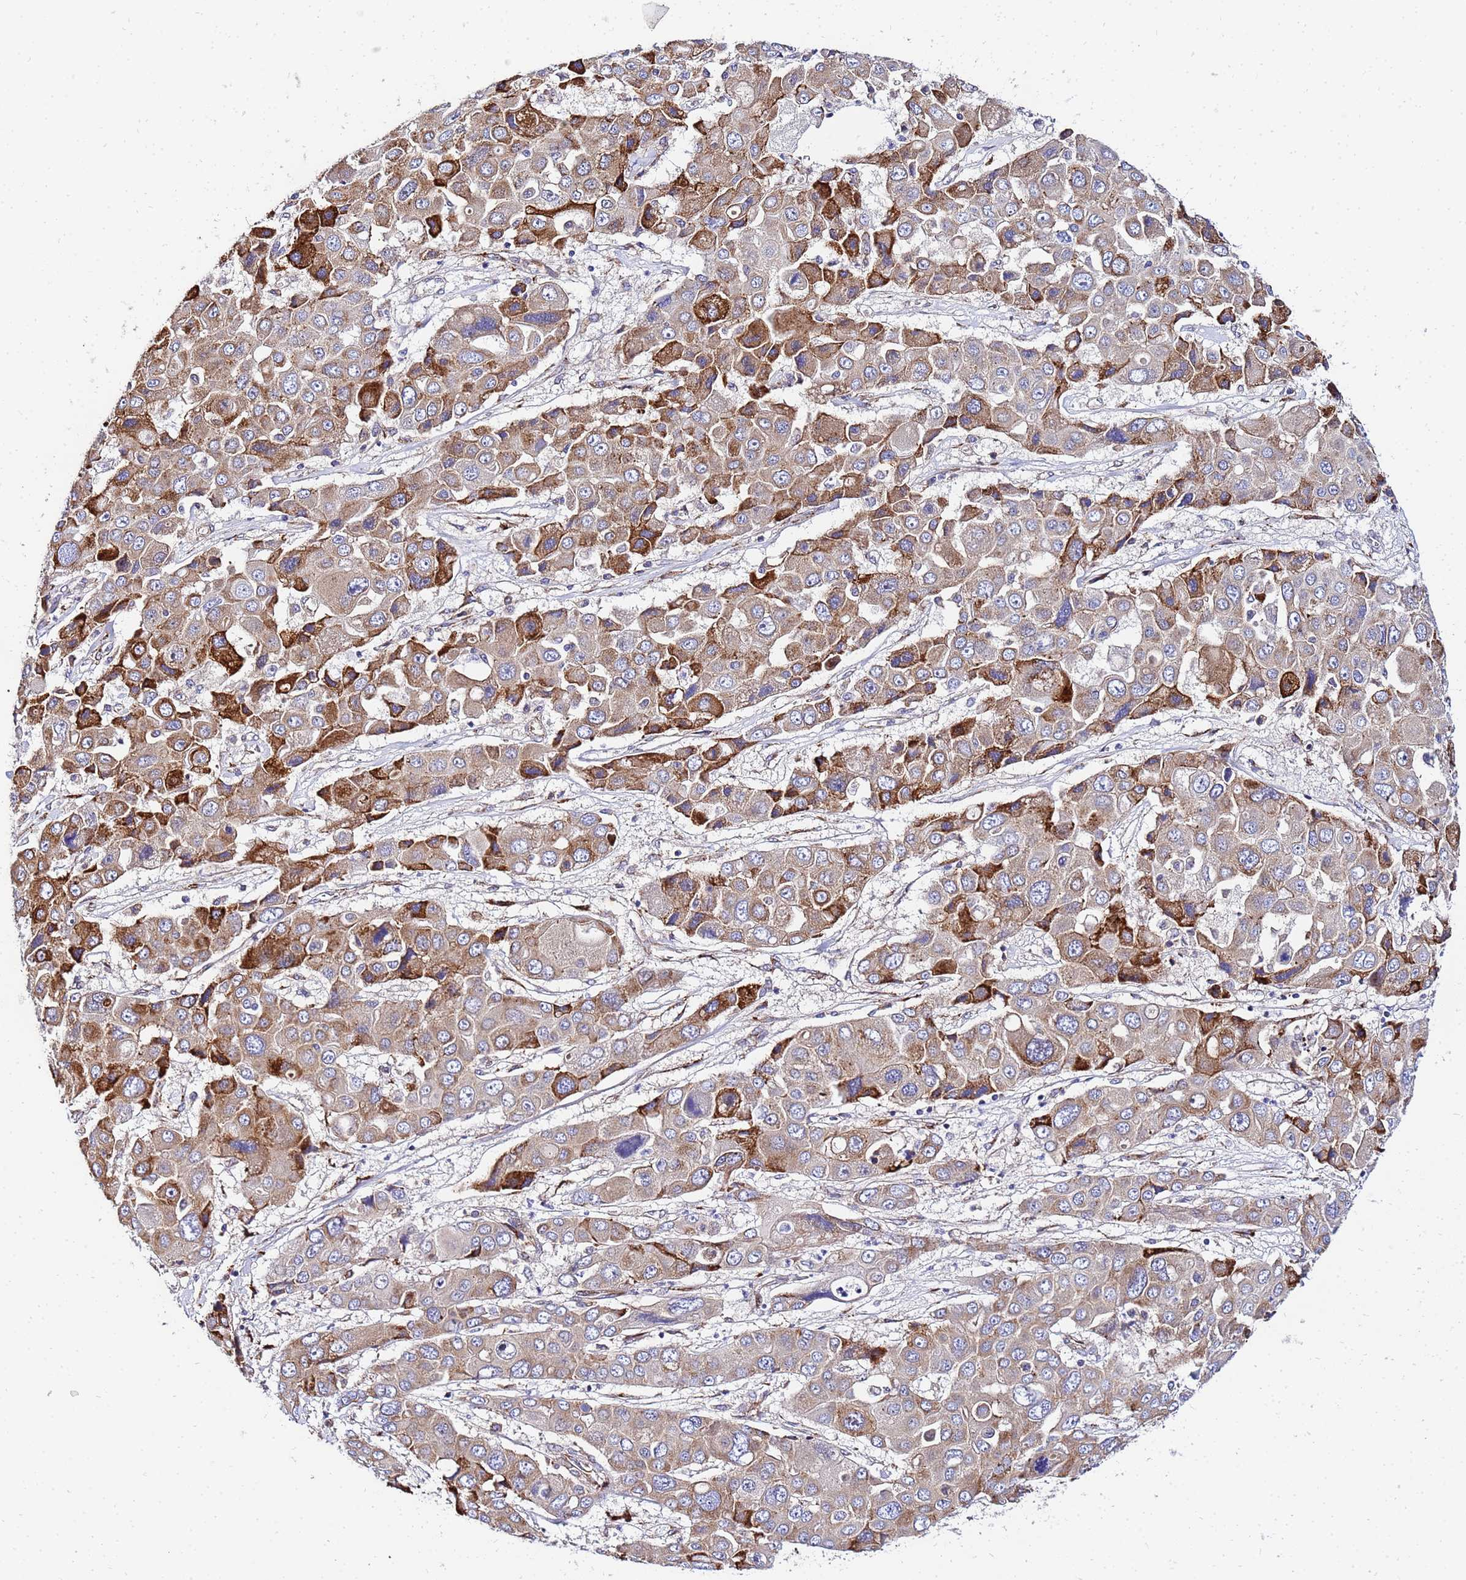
{"staining": {"intensity": "moderate", "quantity": "25%-75%", "location": "cytoplasmic/membranous"}, "tissue": "liver cancer", "cell_type": "Tumor cells", "image_type": "cancer", "snomed": [{"axis": "morphology", "description": "Cholangiocarcinoma"}, {"axis": "topography", "description": "Liver"}], "caption": "The immunohistochemical stain labels moderate cytoplasmic/membranous positivity in tumor cells of cholangiocarcinoma (liver) tissue.", "gene": "POM121", "patient": {"sex": "male", "age": 67}}